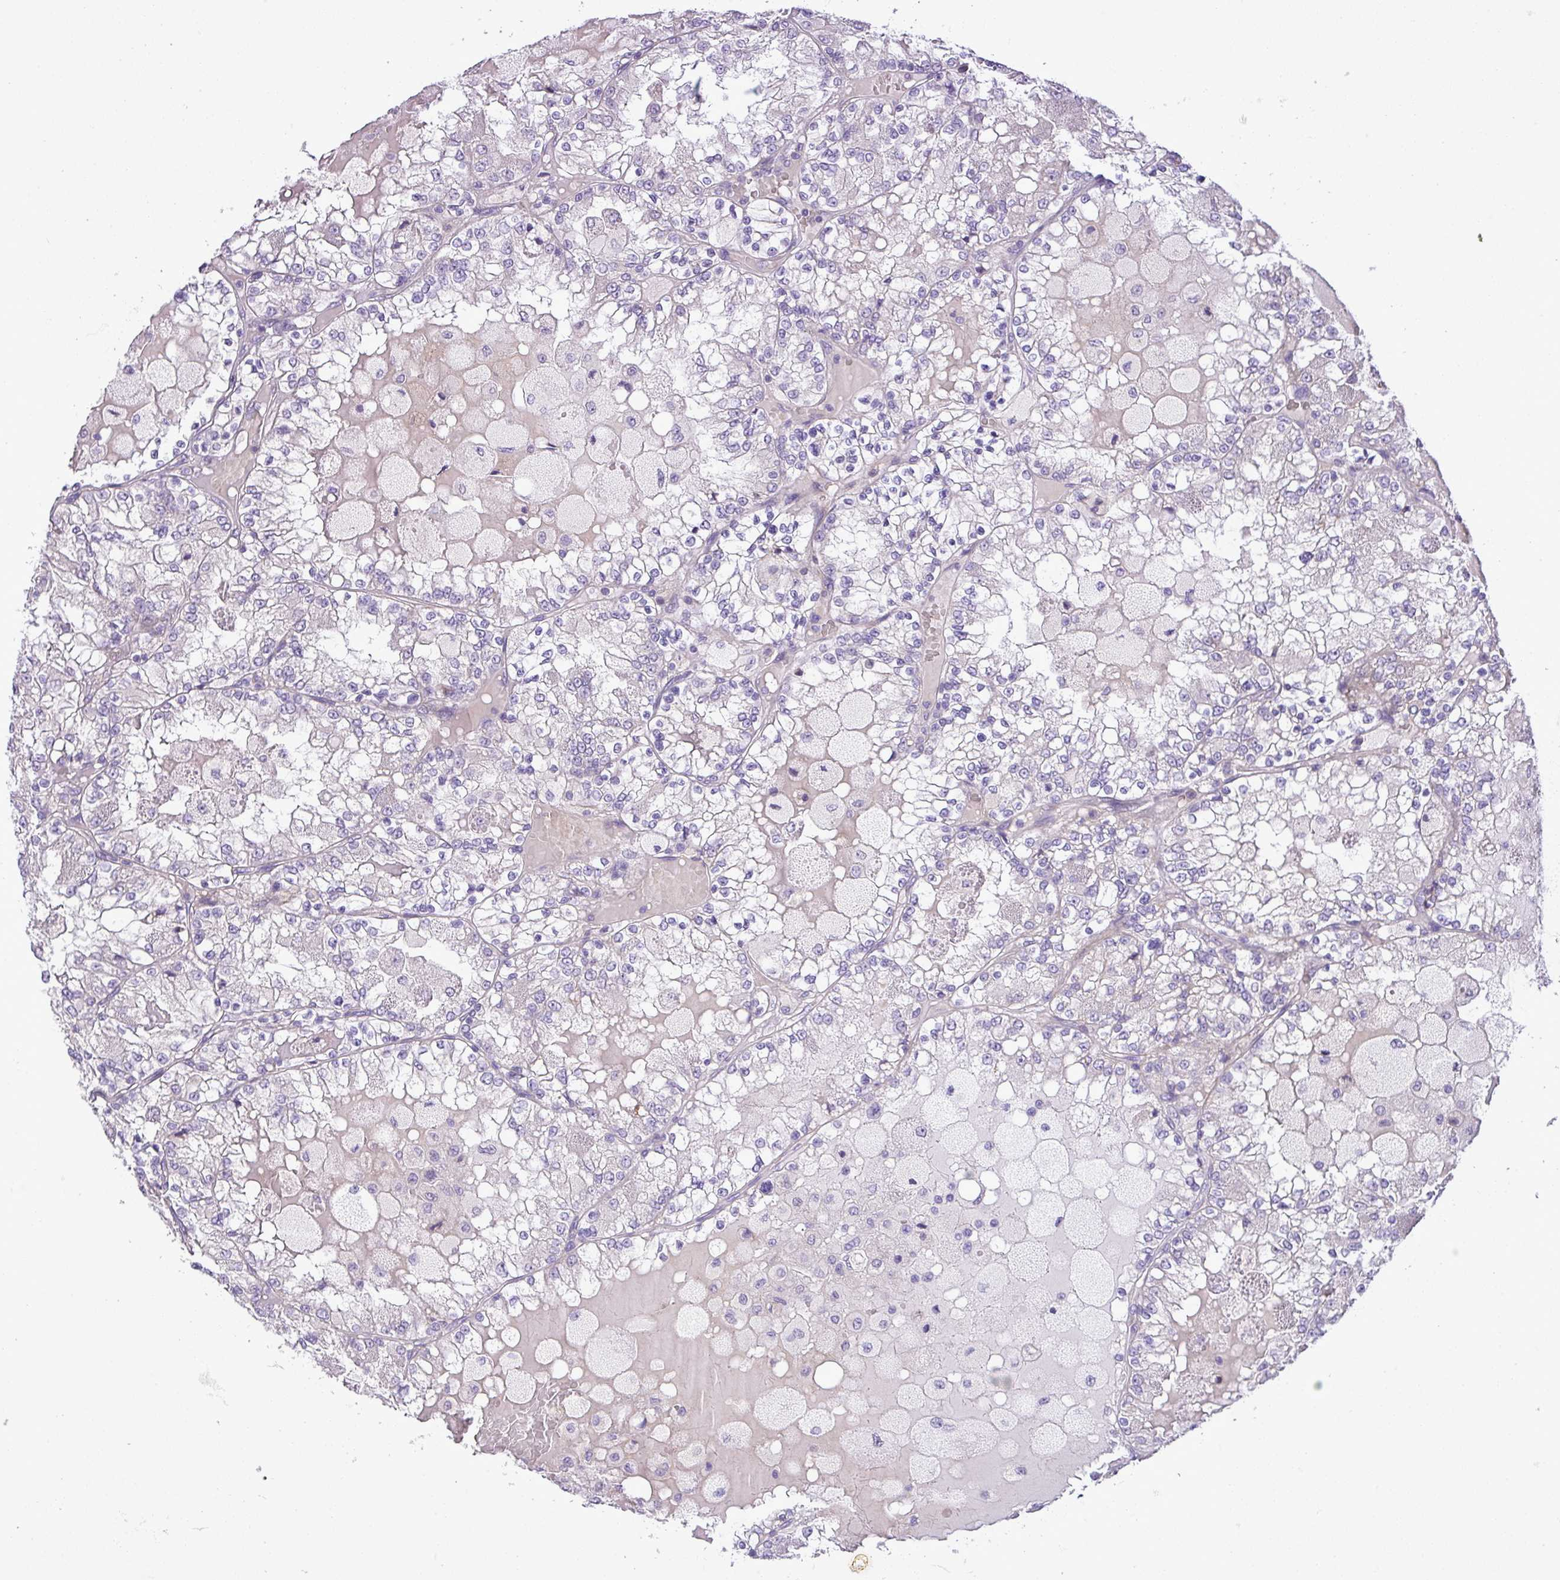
{"staining": {"intensity": "negative", "quantity": "none", "location": "none"}, "tissue": "renal cancer", "cell_type": "Tumor cells", "image_type": "cancer", "snomed": [{"axis": "morphology", "description": "Adenocarcinoma, NOS"}, {"axis": "topography", "description": "Kidney"}], "caption": "Tumor cells are negative for protein expression in human renal cancer.", "gene": "MOCS3", "patient": {"sex": "female", "age": 56}}